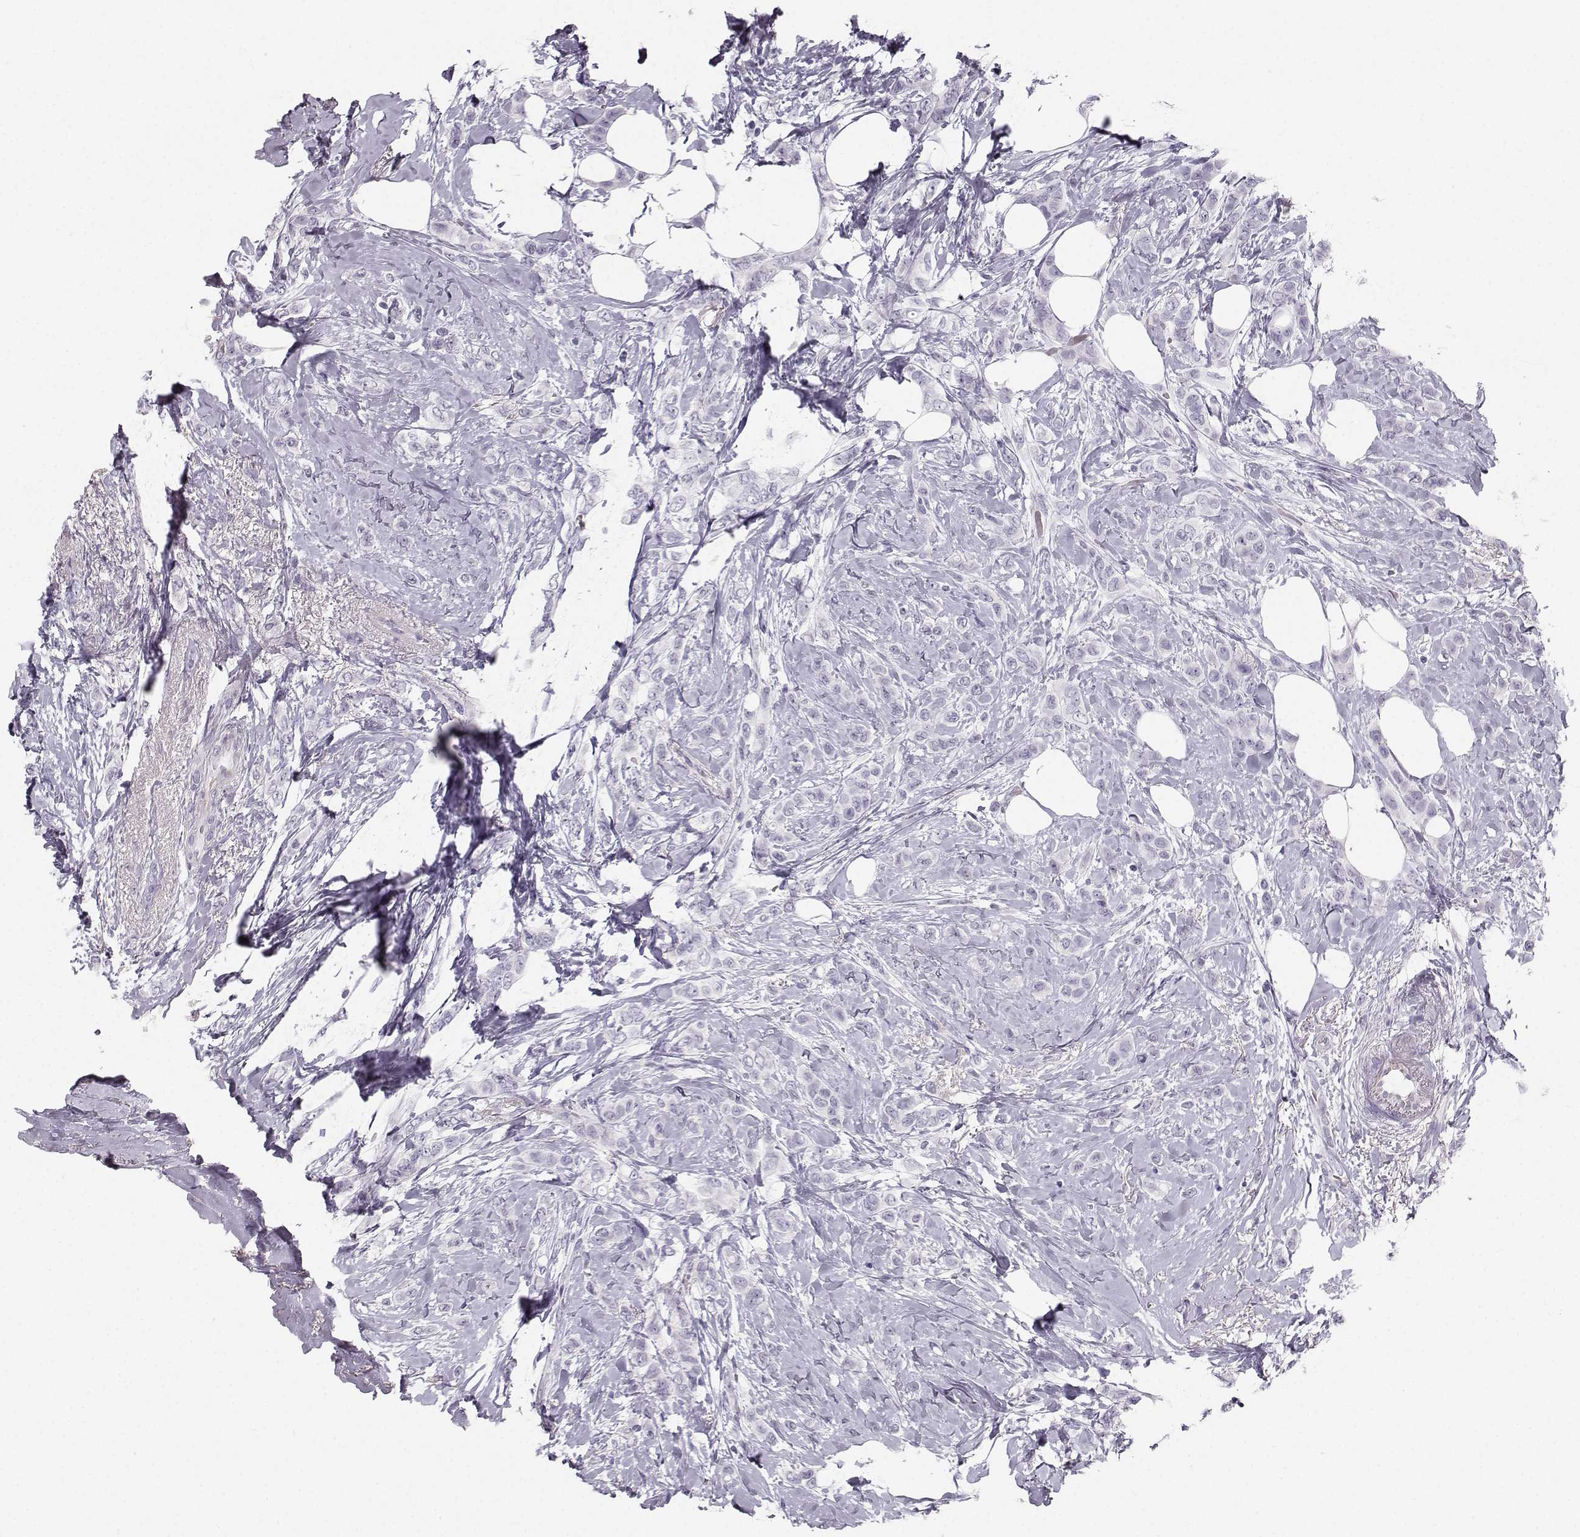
{"staining": {"intensity": "negative", "quantity": "none", "location": "none"}, "tissue": "breast cancer", "cell_type": "Tumor cells", "image_type": "cancer", "snomed": [{"axis": "morphology", "description": "Lobular carcinoma"}, {"axis": "topography", "description": "Breast"}], "caption": "Tumor cells show no significant protein positivity in breast cancer. (IHC, brightfield microscopy, high magnification).", "gene": "CASR", "patient": {"sex": "female", "age": 66}}